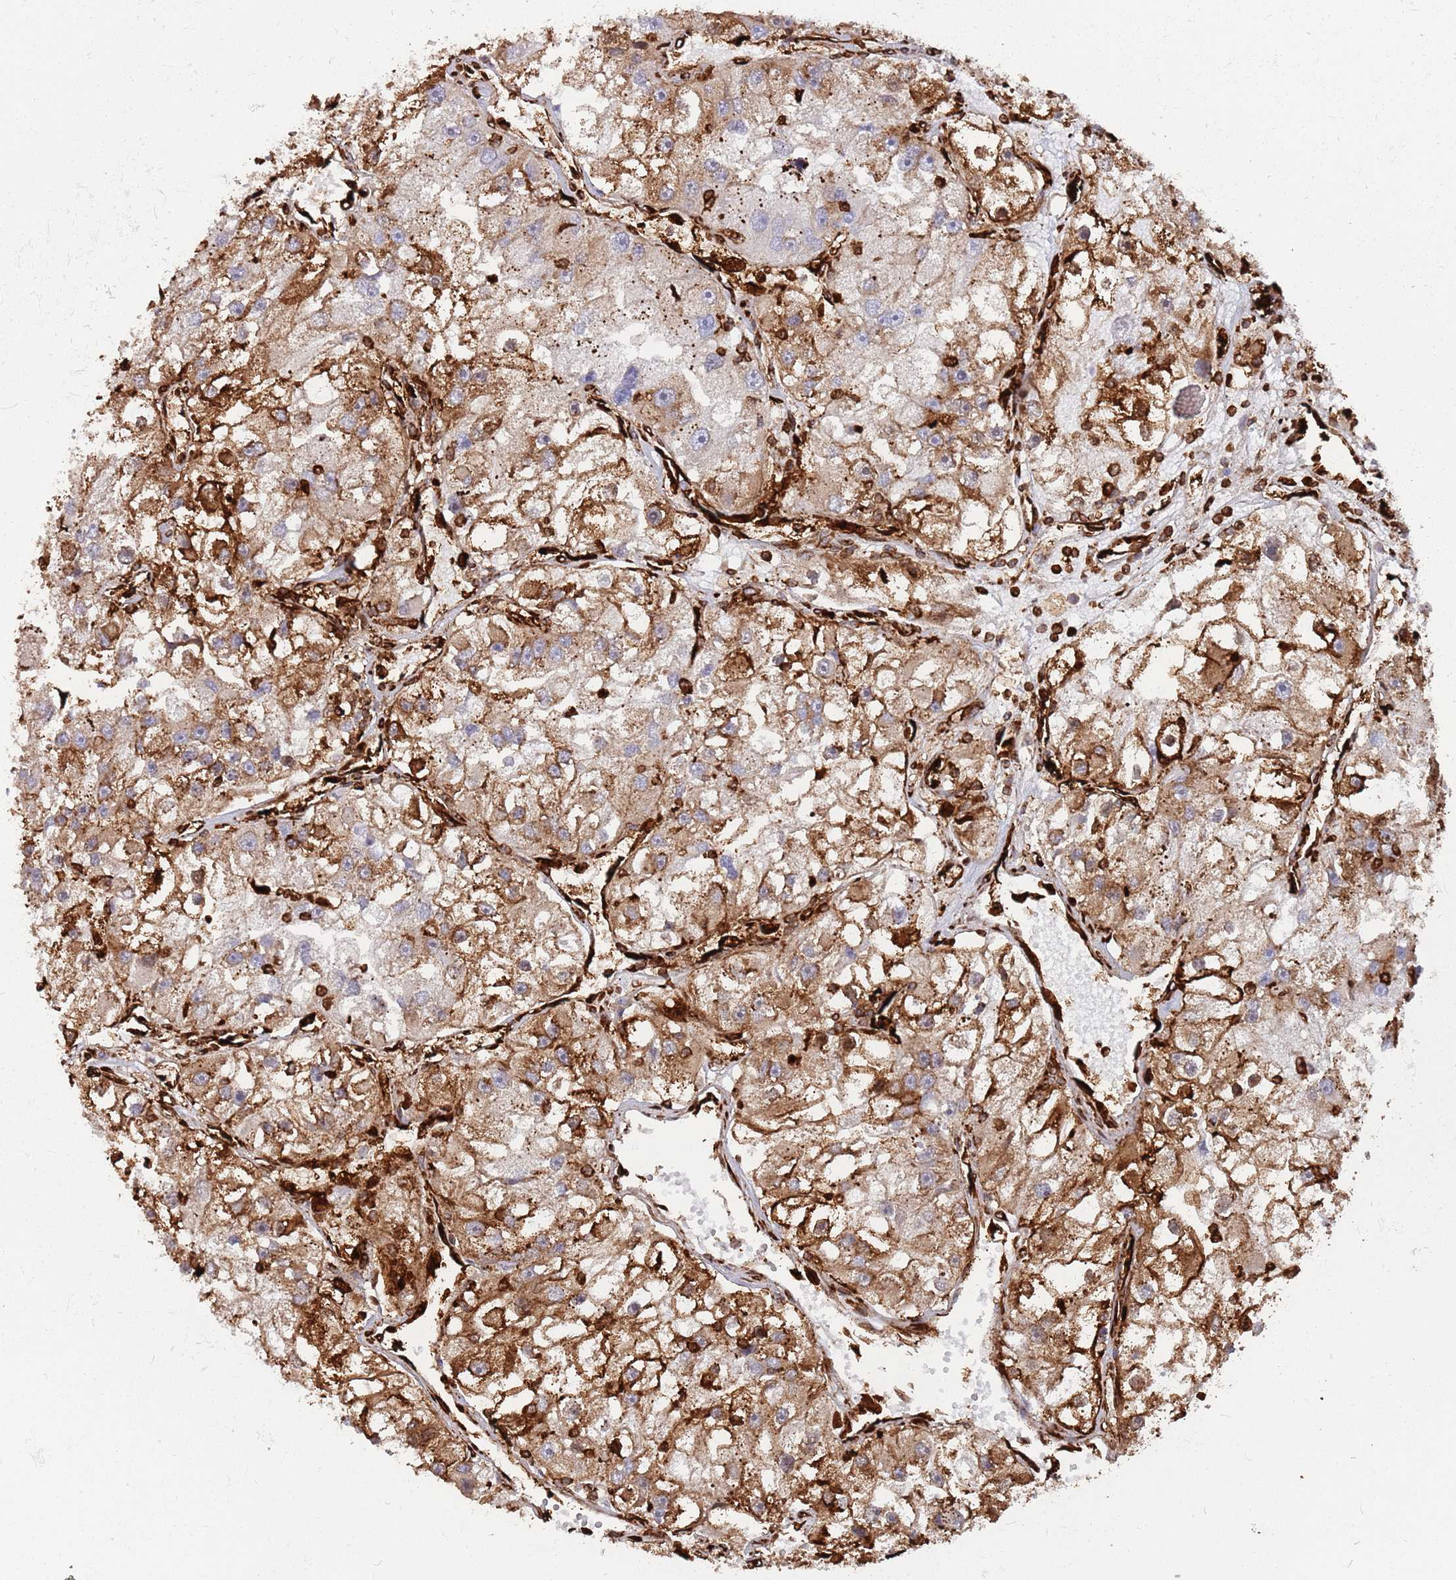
{"staining": {"intensity": "moderate", "quantity": ">75%", "location": "cytoplasmic/membranous"}, "tissue": "renal cancer", "cell_type": "Tumor cells", "image_type": "cancer", "snomed": [{"axis": "morphology", "description": "Adenocarcinoma, NOS"}, {"axis": "topography", "description": "Kidney"}], "caption": "There is medium levels of moderate cytoplasmic/membranous staining in tumor cells of renal adenocarcinoma, as demonstrated by immunohistochemical staining (brown color).", "gene": "KBTBD7", "patient": {"sex": "male", "age": 63}}